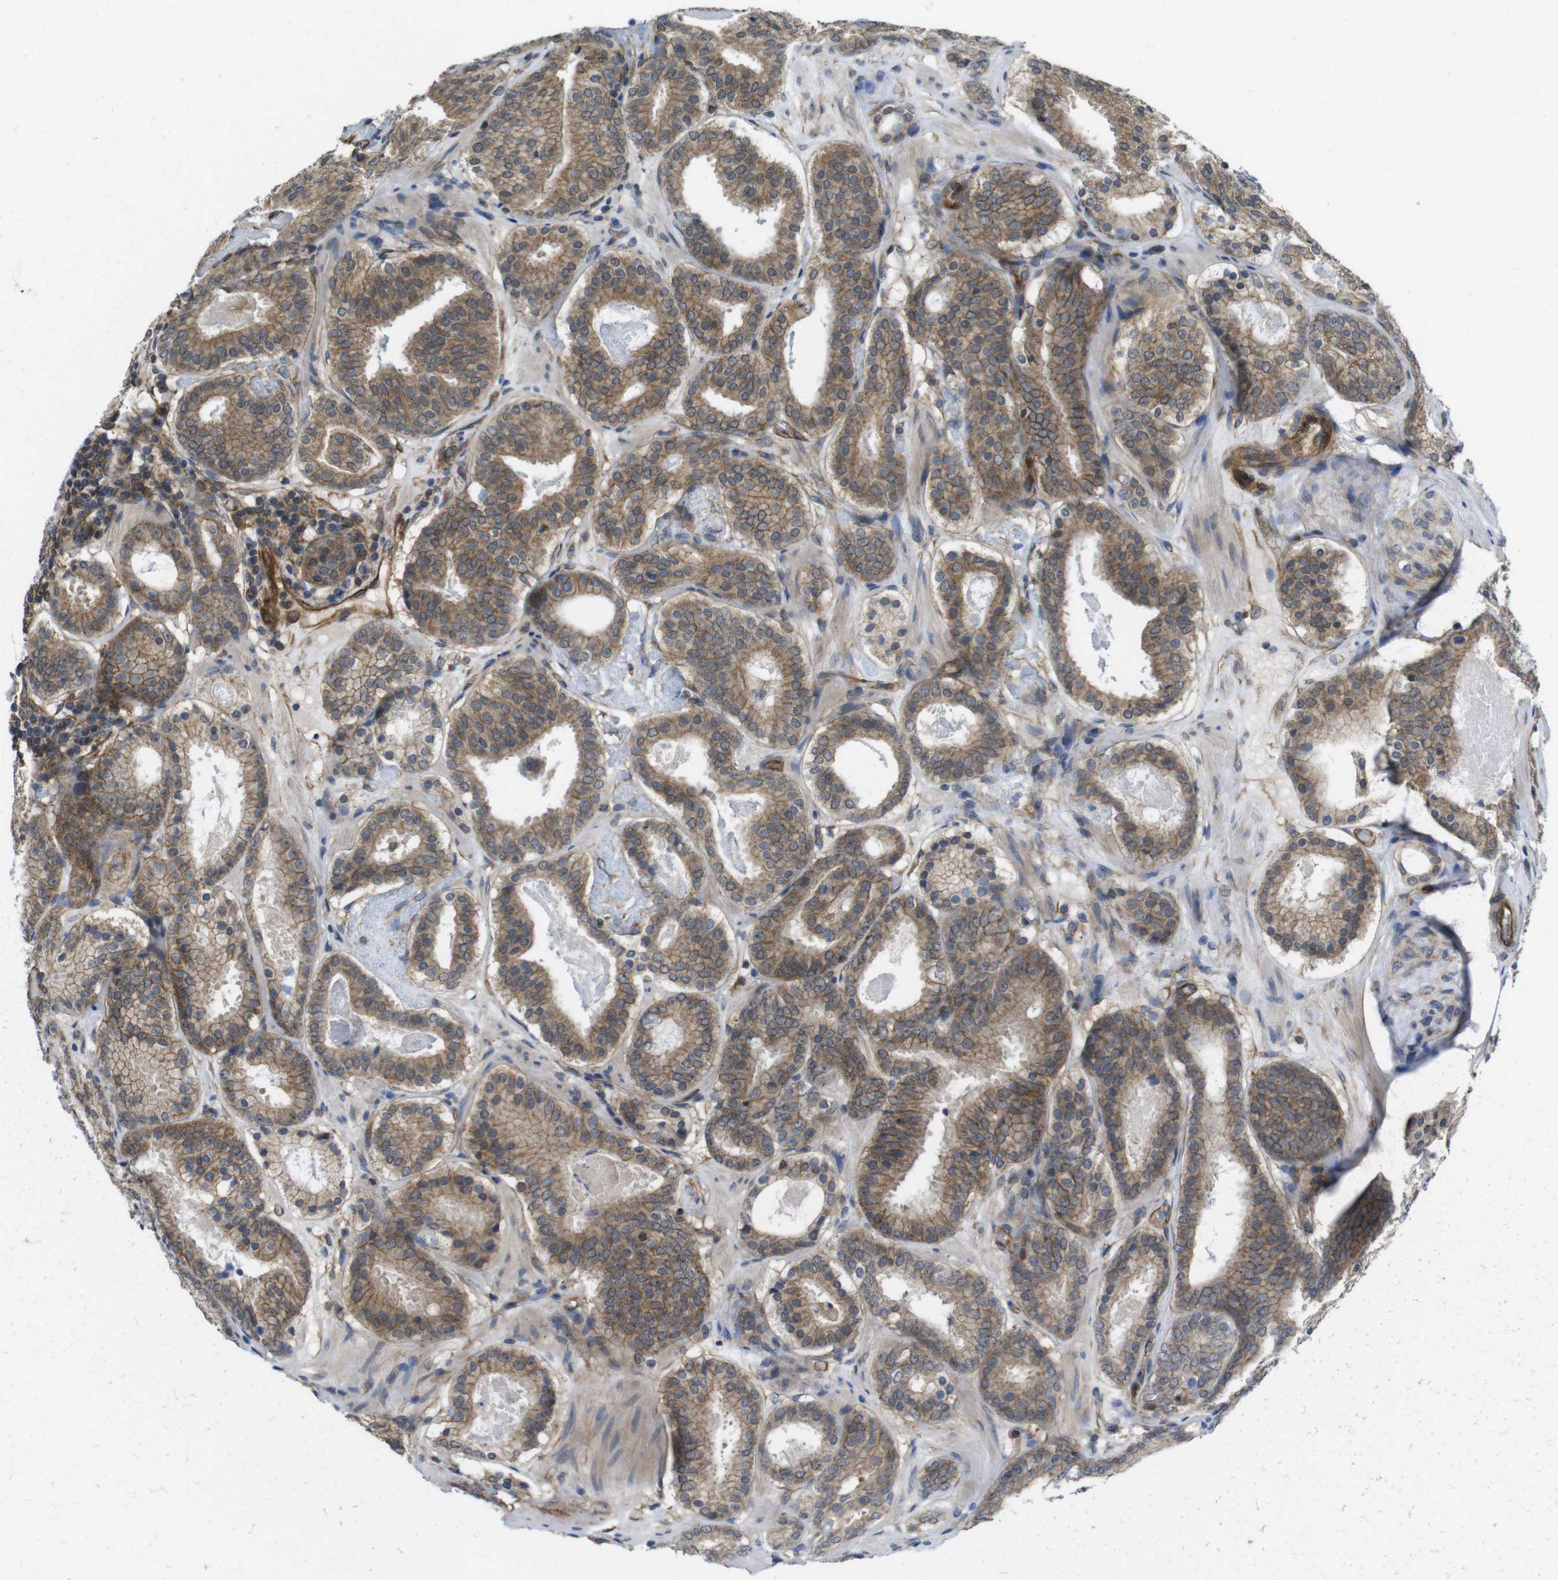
{"staining": {"intensity": "moderate", "quantity": ">75%", "location": "cytoplasmic/membranous"}, "tissue": "prostate cancer", "cell_type": "Tumor cells", "image_type": "cancer", "snomed": [{"axis": "morphology", "description": "Adenocarcinoma, Low grade"}, {"axis": "topography", "description": "Prostate"}], "caption": "A medium amount of moderate cytoplasmic/membranous positivity is seen in approximately >75% of tumor cells in prostate low-grade adenocarcinoma tissue.", "gene": "ZDHHC5", "patient": {"sex": "male", "age": 69}}